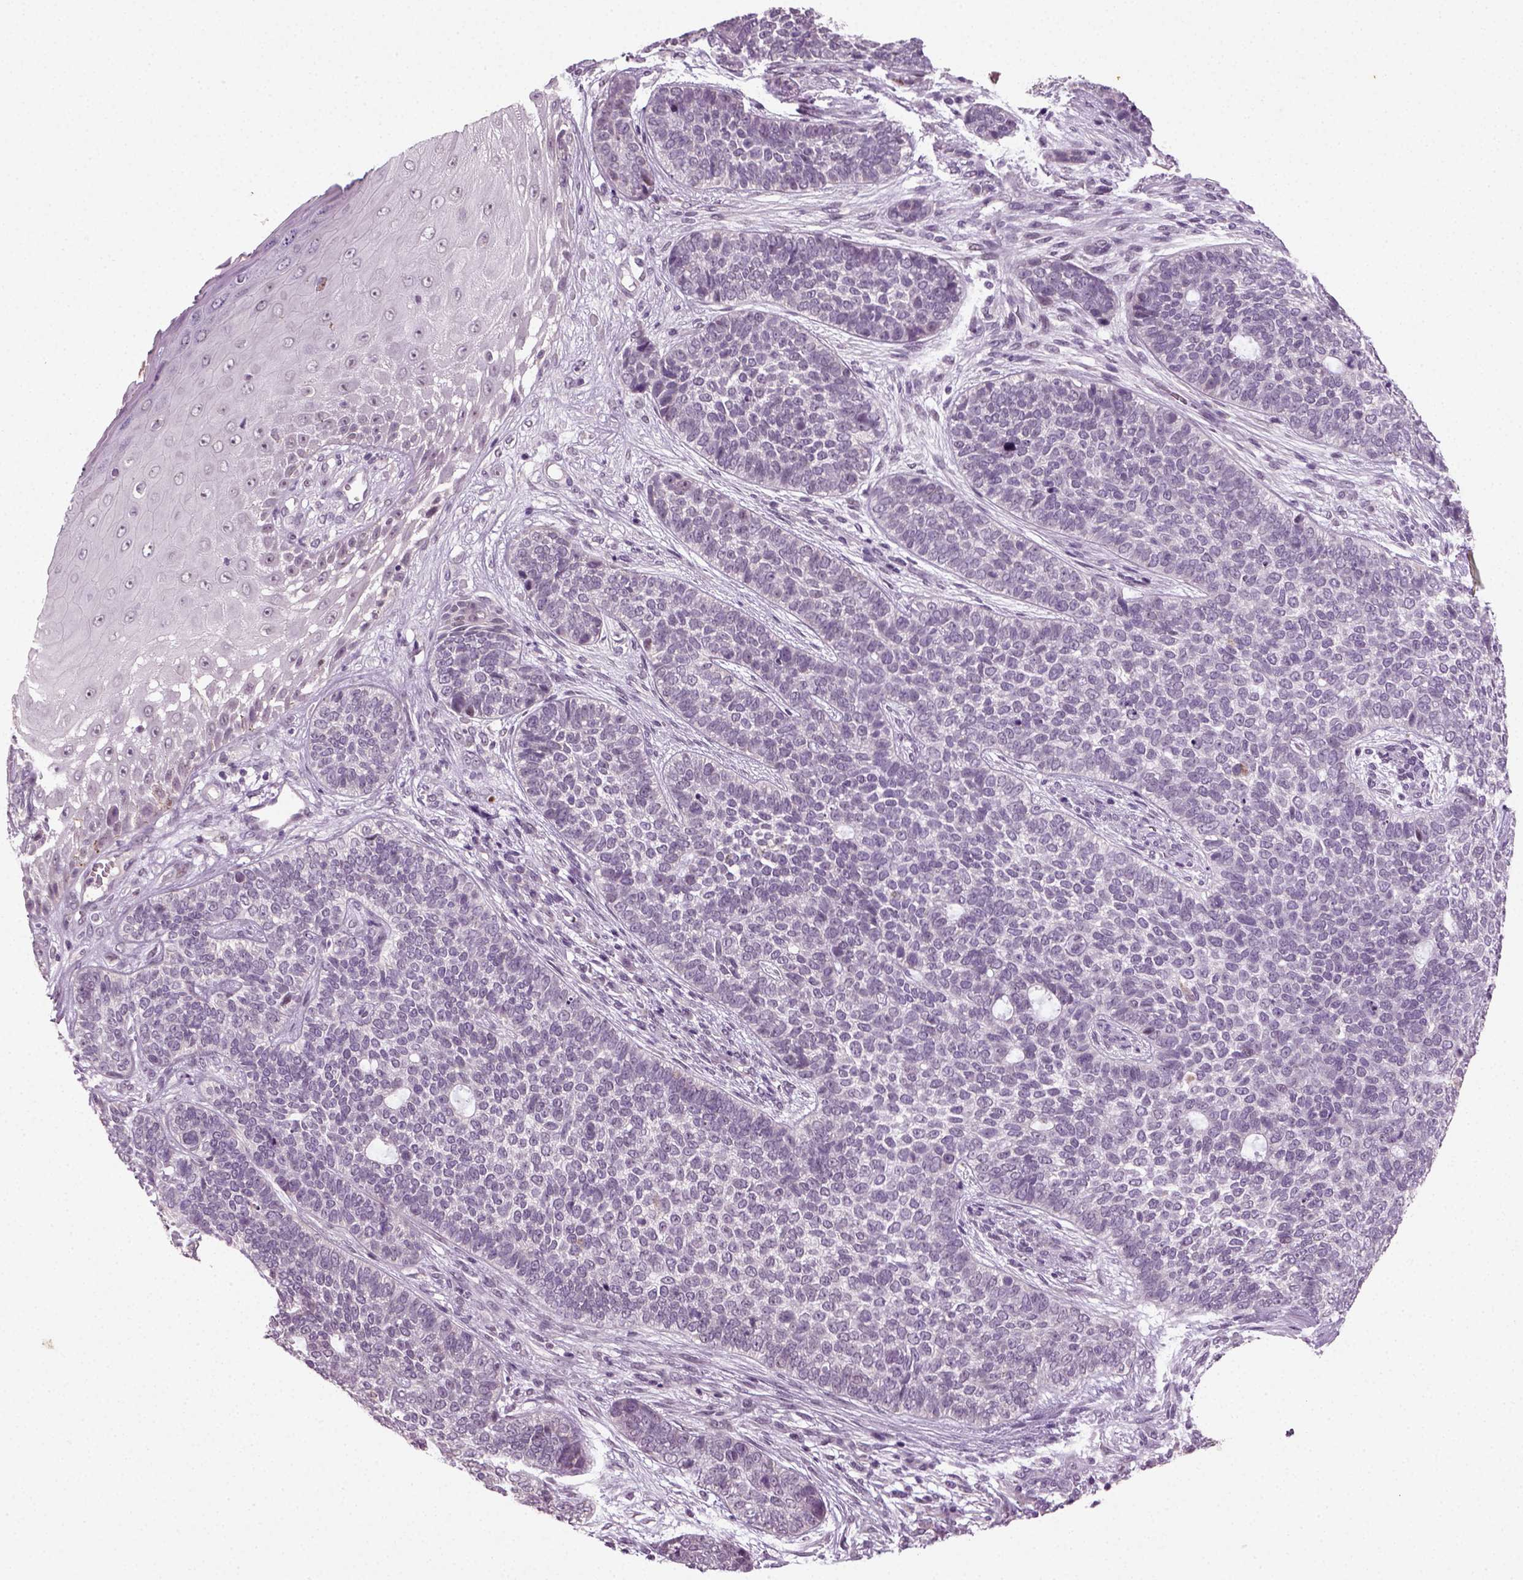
{"staining": {"intensity": "negative", "quantity": "none", "location": "none"}, "tissue": "skin cancer", "cell_type": "Tumor cells", "image_type": "cancer", "snomed": [{"axis": "morphology", "description": "Basal cell carcinoma"}, {"axis": "topography", "description": "Skin"}], "caption": "High magnification brightfield microscopy of skin cancer (basal cell carcinoma) stained with DAB (brown) and counterstained with hematoxylin (blue): tumor cells show no significant staining. (DAB immunohistochemistry with hematoxylin counter stain).", "gene": "SYNGAP1", "patient": {"sex": "female", "age": 69}}